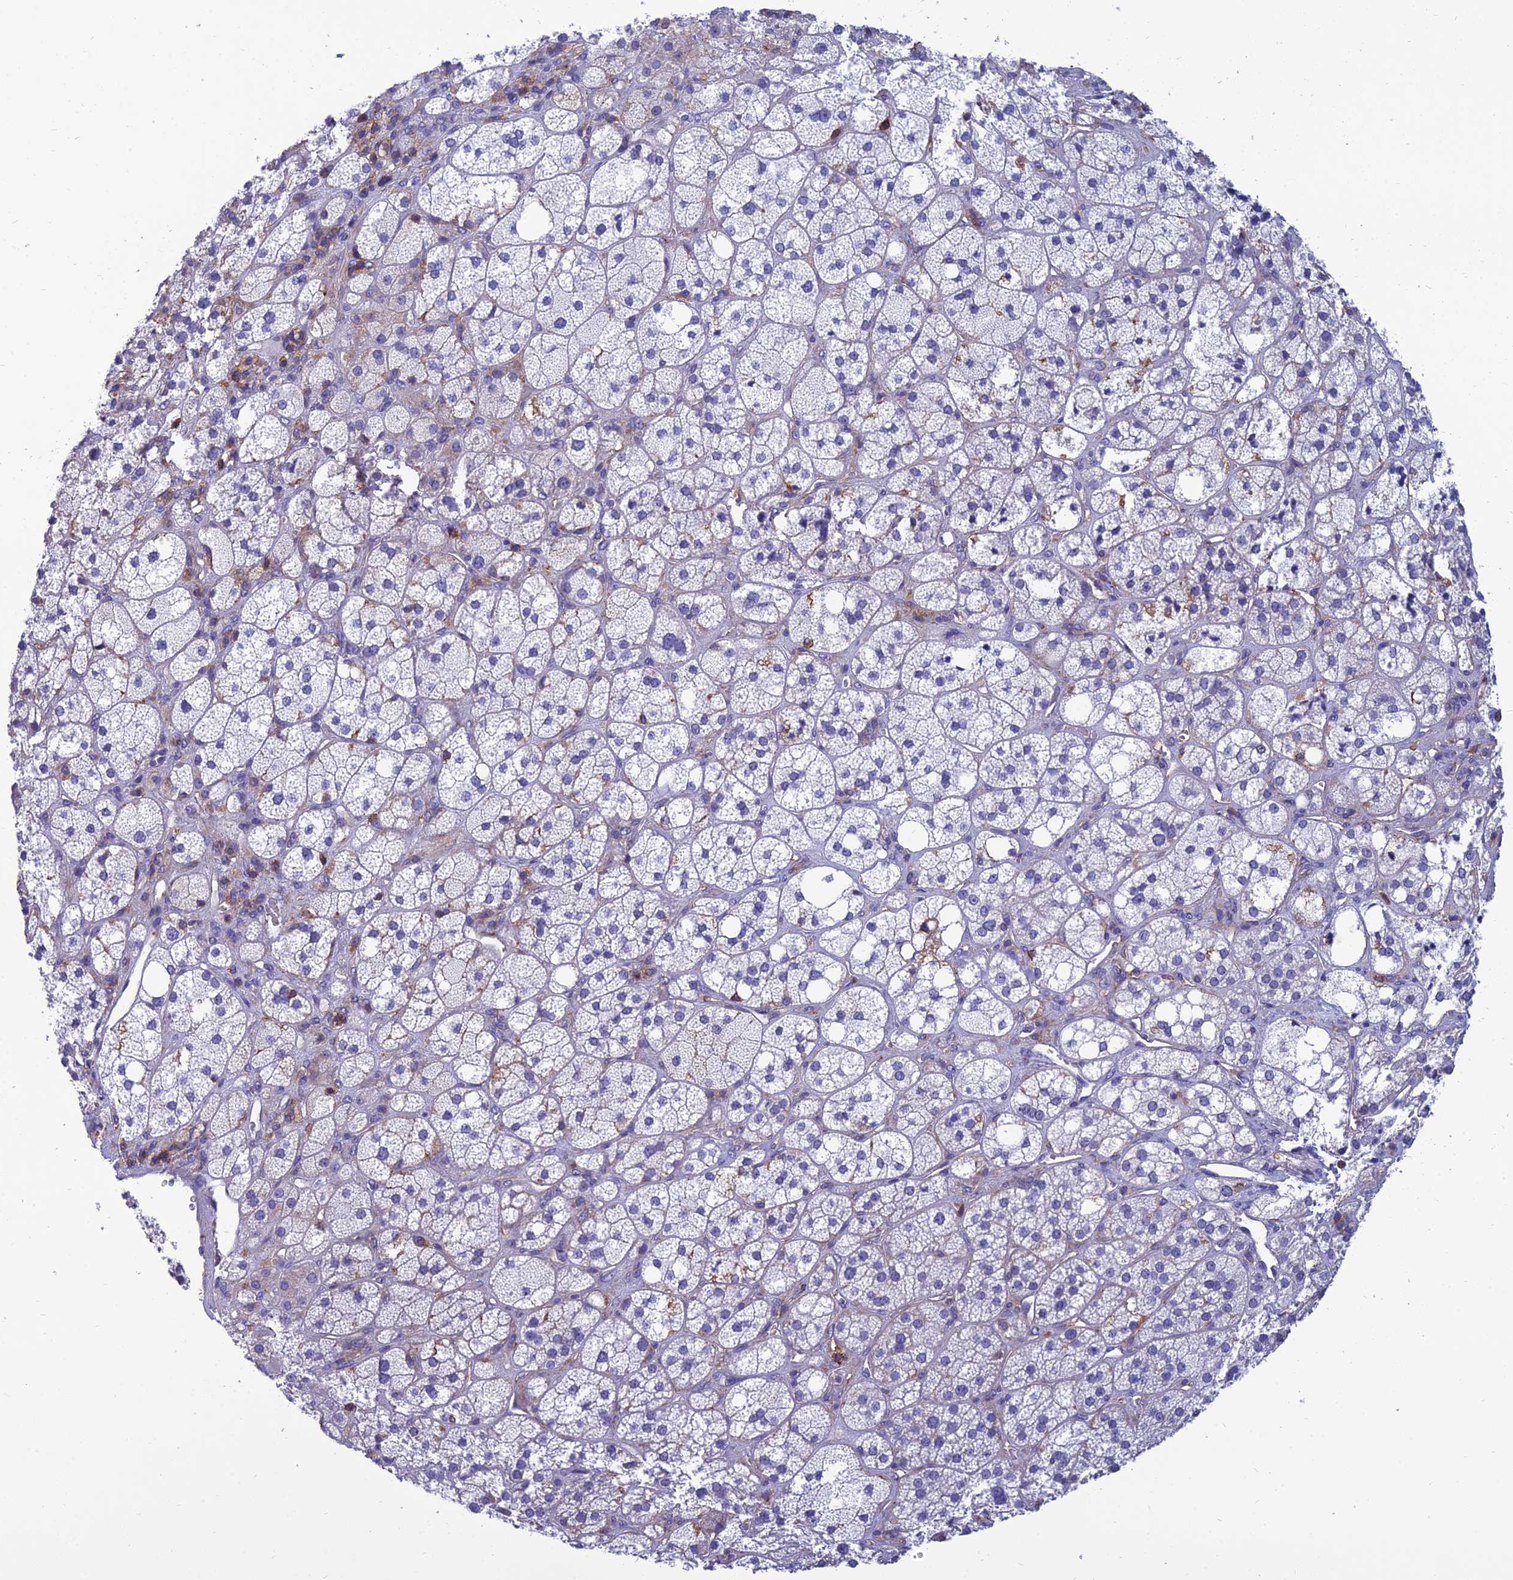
{"staining": {"intensity": "negative", "quantity": "none", "location": "none"}, "tissue": "adrenal gland", "cell_type": "Glandular cells", "image_type": "normal", "snomed": [{"axis": "morphology", "description": "Normal tissue, NOS"}, {"axis": "topography", "description": "Adrenal gland"}], "caption": "A high-resolution micrograph shows immunohistochemistry staining of unremarkable adrenal gland, which exhibits no significant expression in glandular cells. (DAB (3,3'-diaminobenzidine) immunohistochemistry (IHC) visualized using brightfield microscopy, high magnification).", "gene": "PPP1R18", "patient": {"sex": "male", "age": 61}}